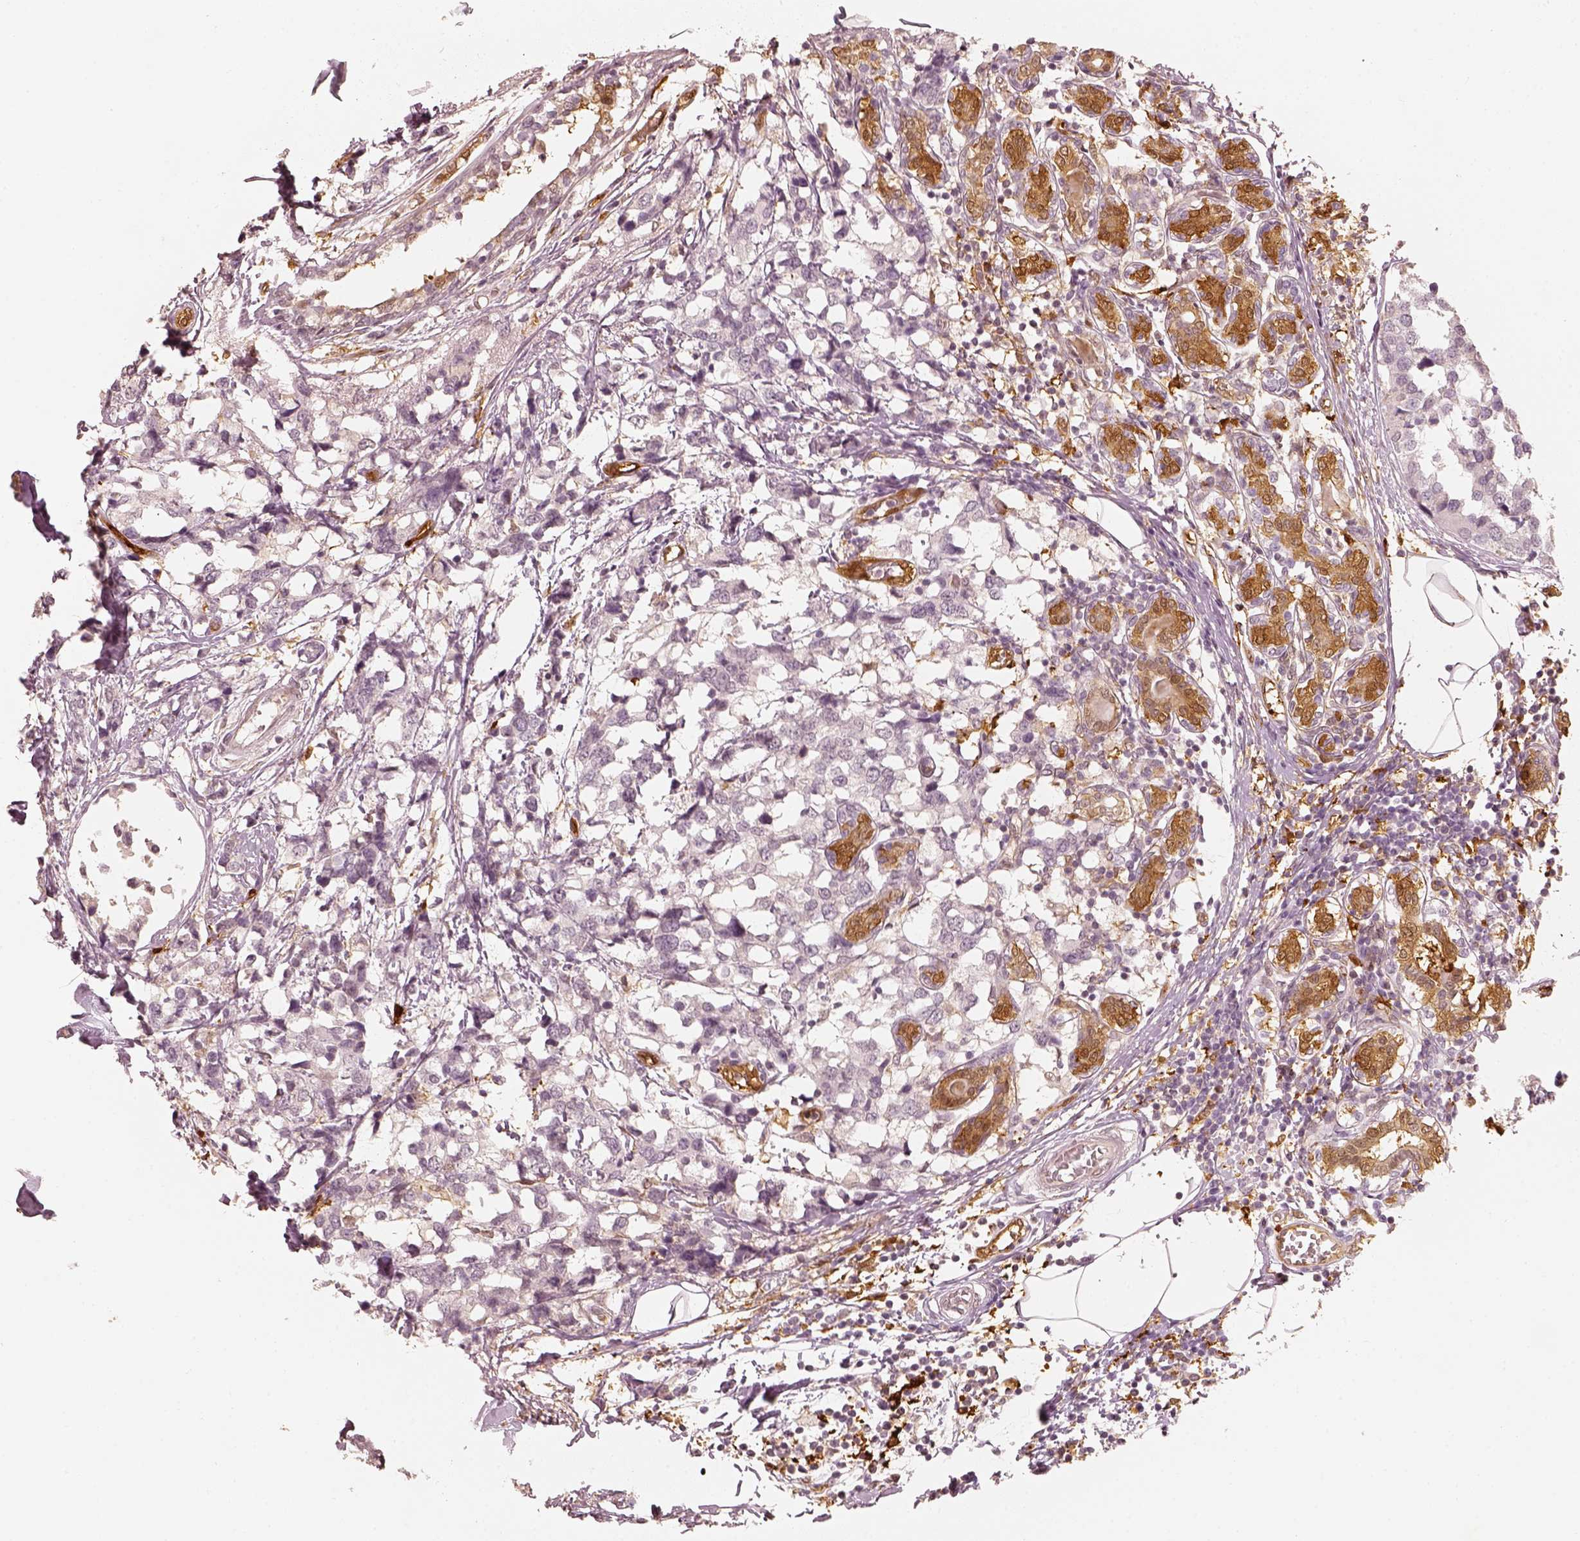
{"staining": {"intensity": "negative", "quantity": "none", "location": "none"}, "tissue": "breast cancer", "cell_type": "Tumor cells", "image_type": "cancer", "snomed": [{"axis": "morphology", "description": "Lobular carcinoma"}, {"axis": "topography", "description": "Breast"}], "caption": "DAB (3,3'-diaminobenzidine) immunohistochemical staining of breast cancer demonstrates no significant staining in tumor cells.", "gene": "FSCN1", "patient": {"sex": "female", "age": 59}}